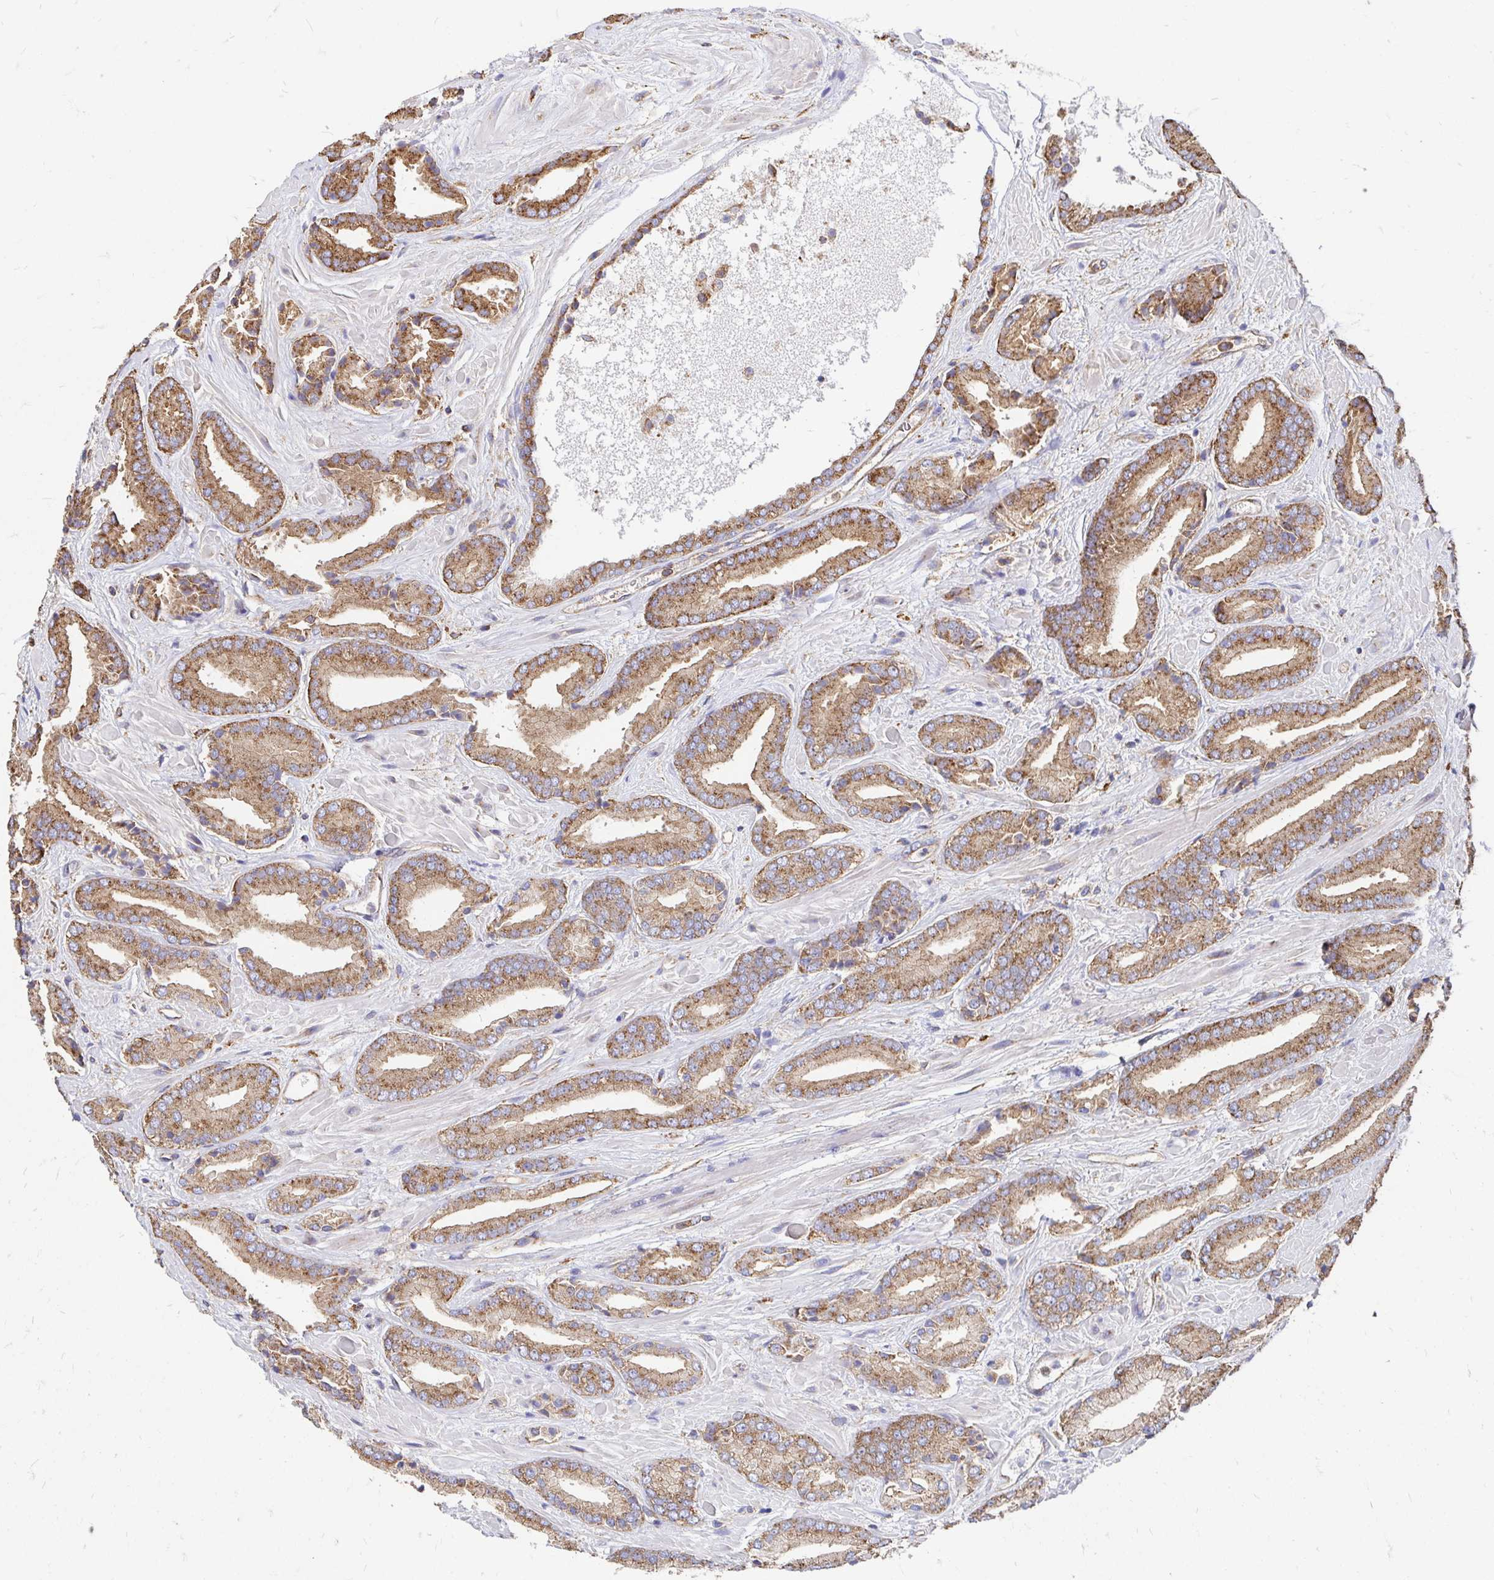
{"staining": {"intensity": "moderate", "quantity": ">75%", "location": "cytoplasmic/membranous"}, "tissue": "prostate cancer", "cell_type": "Tumor cells", "image_type": "cancer", "snomed": [{"axis": "morphology", "description": "Adenocarcinoma, High grade"}, {"axis": "topography", "description": "Prostate"}], "caption": "Prostate cancer (high-grade adenocarcinoma) was stained to show a protein in brown. There is medium levels of moderate cytoplasmic/membranous staining in about >75% of tumor cells. Immunohistochemistry stains the protein of interest in brown and the nuclei are stained blue.", "gene": "CLTC", "patient": {"sex": "male", "age": 56}}